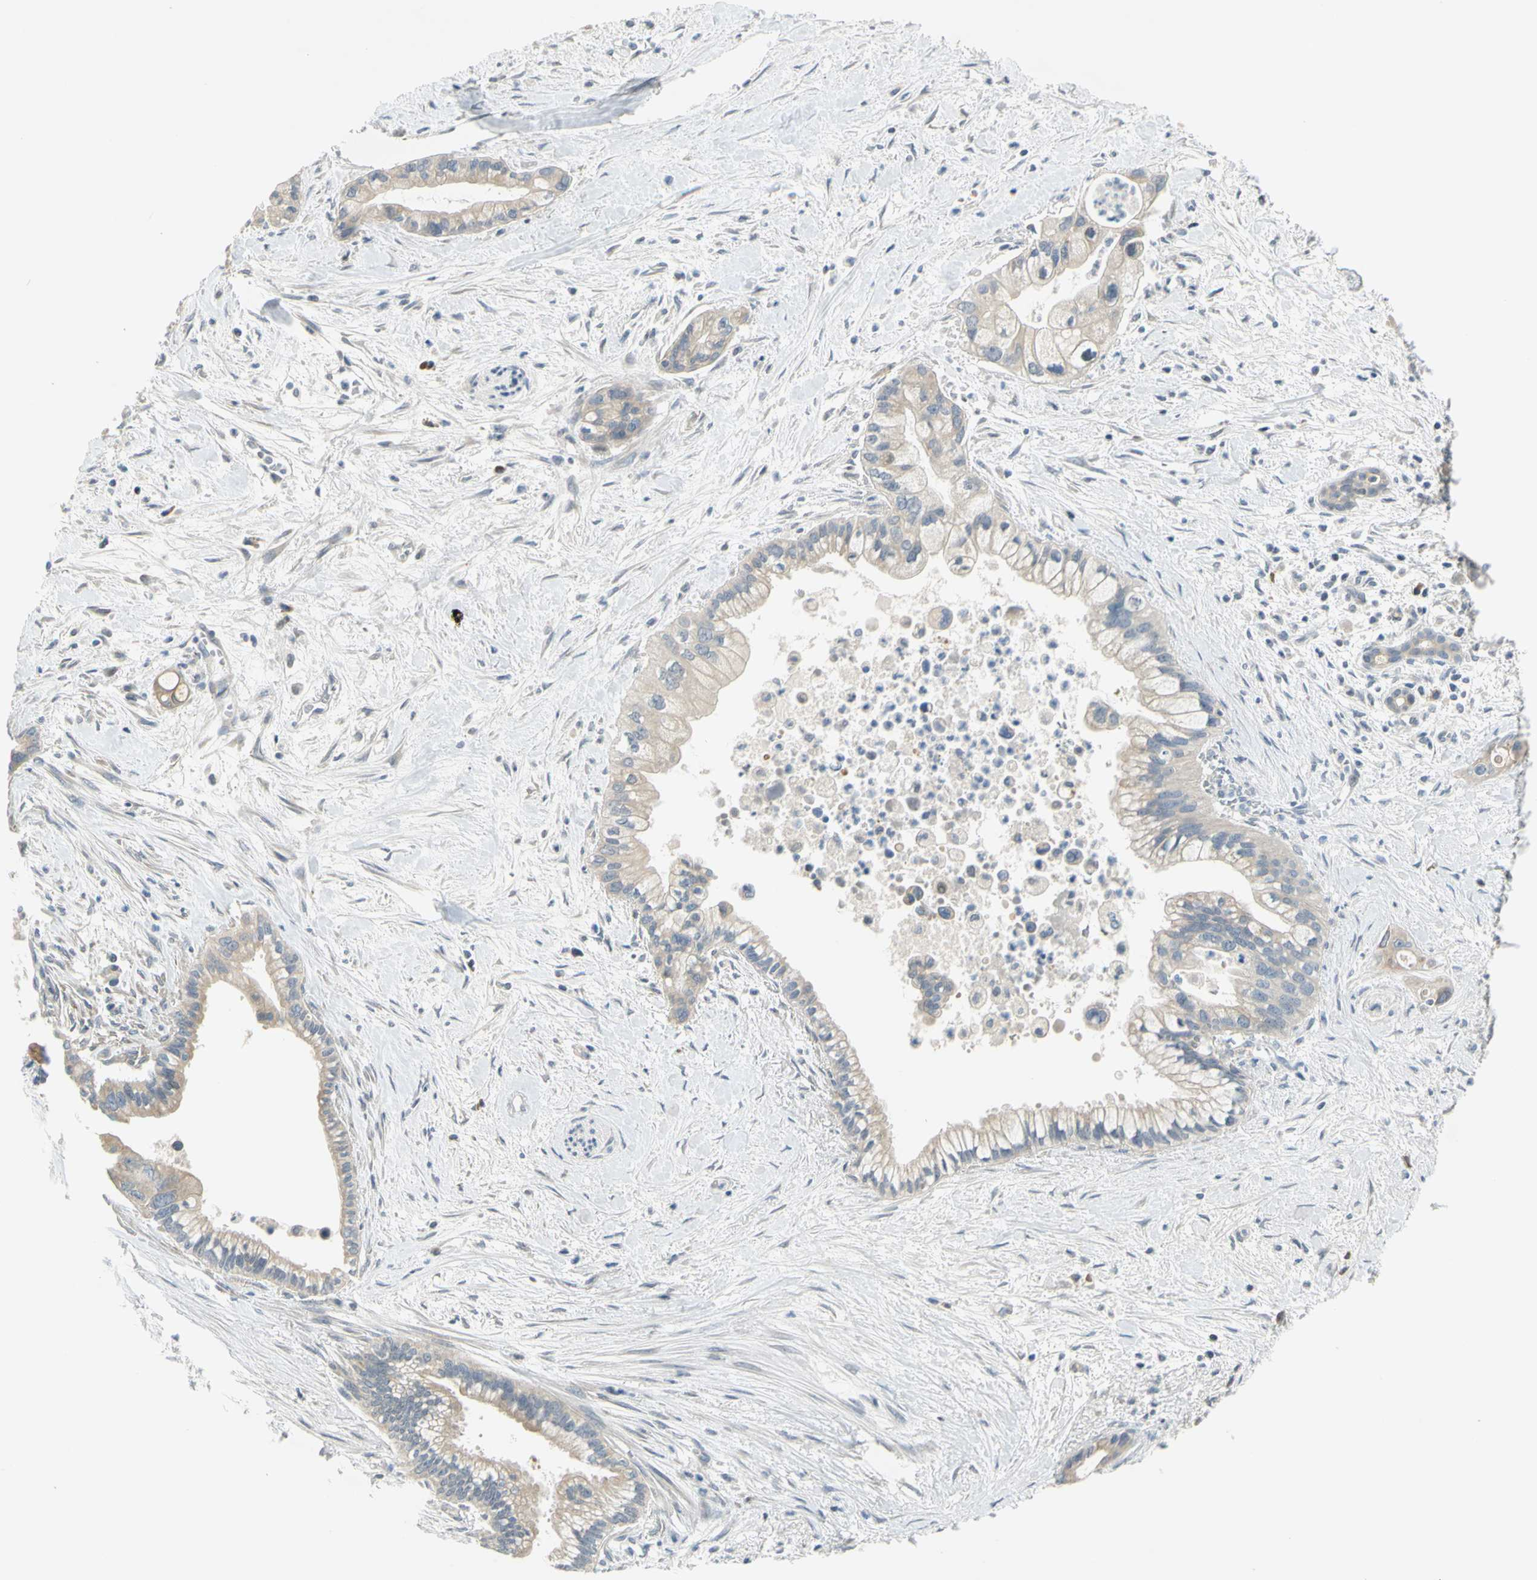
{"staining": {"intensity": "weak", "quantity": ">75%", "location": "cytoplasmic/membranous"}, "tissue": "pancreatic cancer", "cell_type": "Tumor cells", "image_type": "cancer", "snomed": [{"axis": "morphology", "description": "Adenocarcinoma, NOS"}, {"axis": "topography", "description": "Pancreas"}], "caption": "Pancreatic adenocarcinoma was stained to show a protein in brown. There is low levels of weak cytoplasmic/membranous positivity in about >75% of tumor cells.", "gene": "CCNB2", "patient": {"sex": "male", "age": 70}}